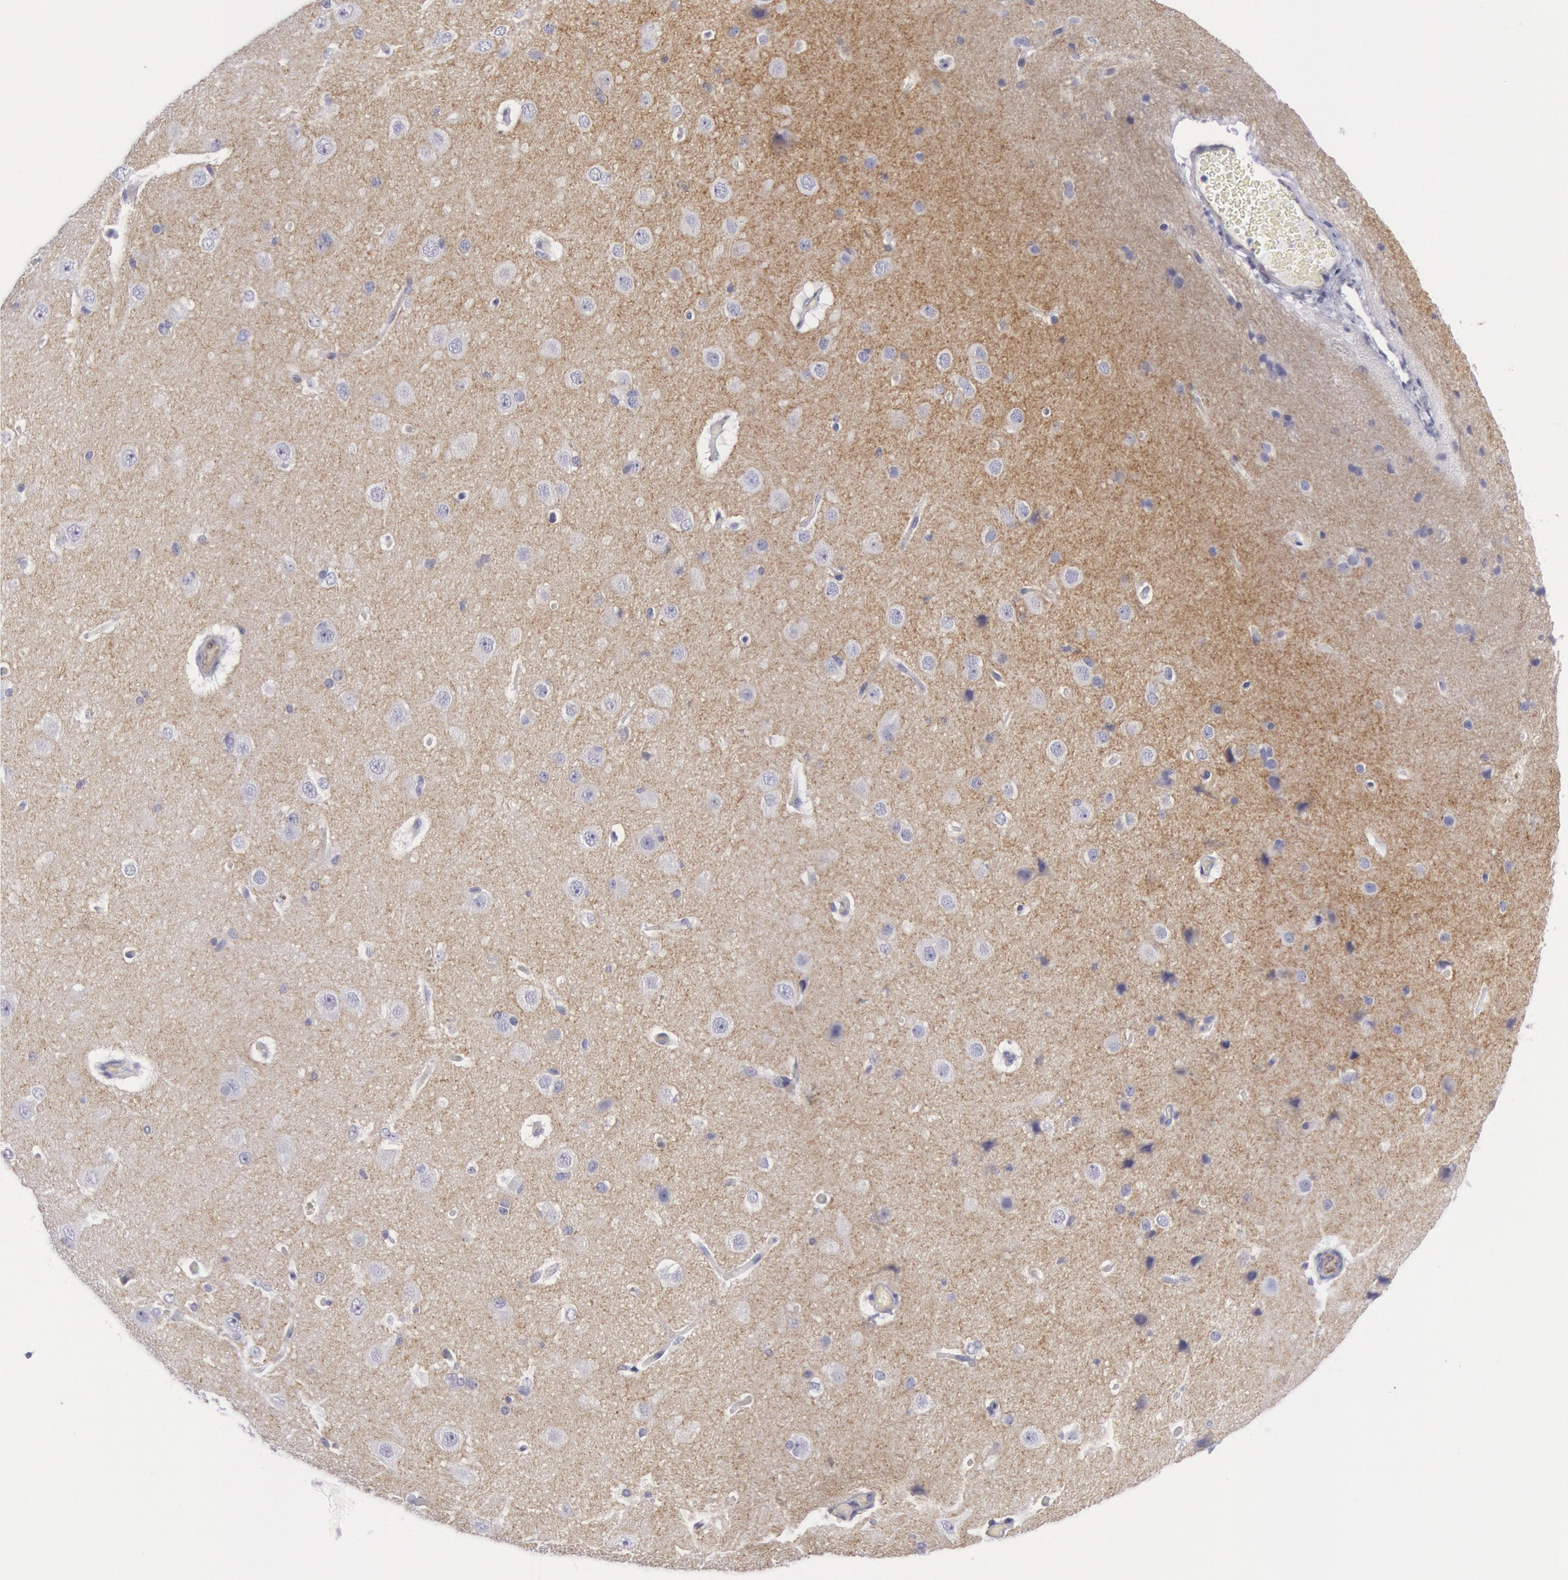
{"staining": {"intensity": "negative", "quantity": "none", "location": "none"}, "tissue": "cerebral cortex", "cell_type": "Endothelial cells", "image_type": "normal", "snomed": [{"axis": "morphology", "description": "Normal tissue, NOS"}, {"axis": "topography", "description": "Cerebral cortex"}], "caption": "Endothelial cells are negative for protein expression in unremarkable human cerebral cortex. The staining is performed using DAB (3,3'-diaminobenzidine) brown chromogen with nuclei counter-stained in using hematoxylin.", "gene": "CDH13", "patient": {"sex": "female", "age": 45}}